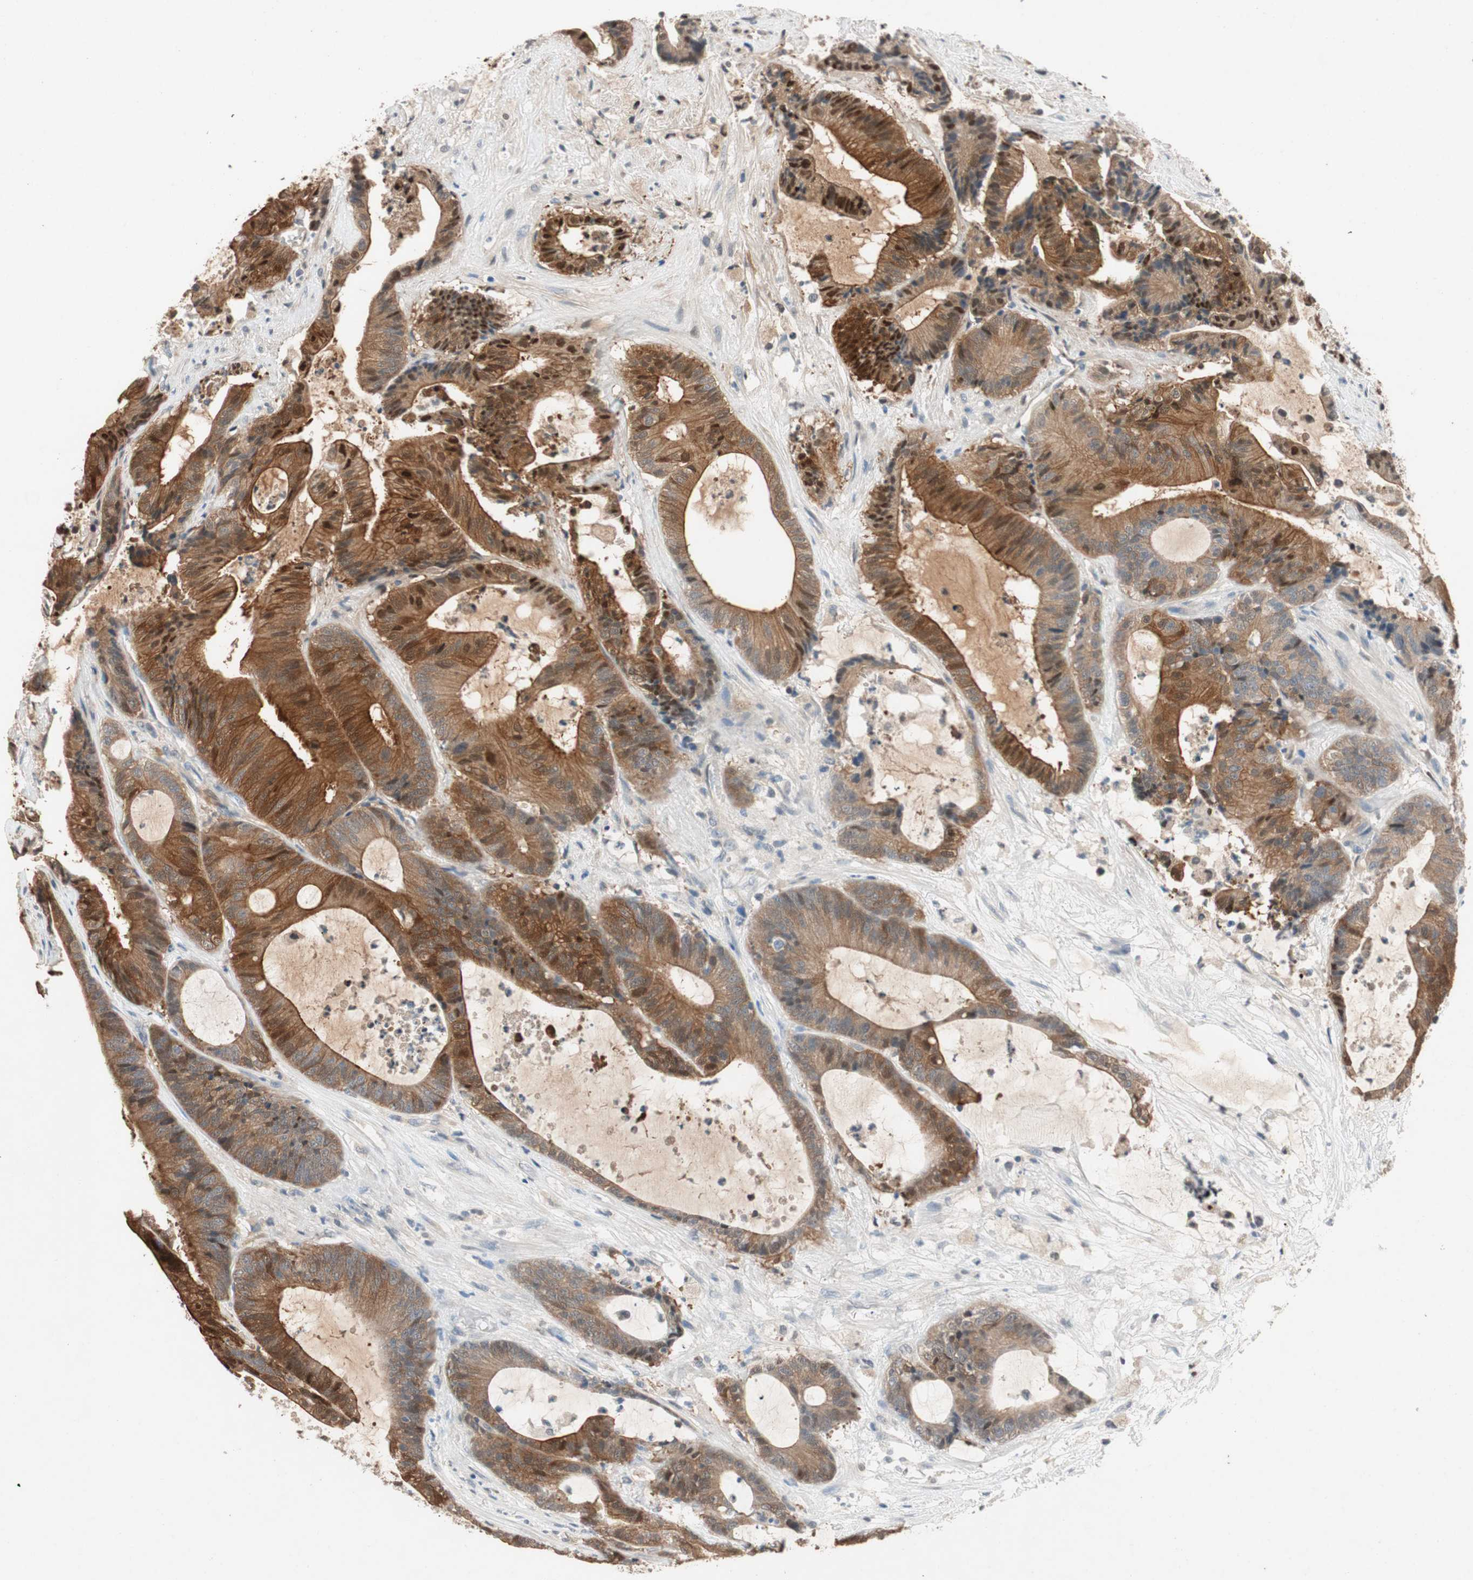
{"staining": {"intensity": "moderate", "quantity": "25%-75%", "location": "cytoplasmic/membranous,nuclear"}, "tissue": "colorectal cancer", "cell_type": "Tumor cells", "image_type": "cancer", "snomed": [{"axis": "morphology", "description": "Adenocarcinoma, NOS"}, {"axis": "topography", "description": "Colon"}], "caption": "Protein staining demonstrates moderate cytoplasmic/membranous and nuclear positivity in approximately 25%-75% of tumor cells in colorectal cancer (adenocarcinoma). The staining is performed using DAB (3,3'-diaminobenzidine) brown chromogen to label protein expression. The nuclei are counter-stained blue using hematoxylin.", "gene": "SERPINB5", "patient": {"sex": "female", "age": 84}}